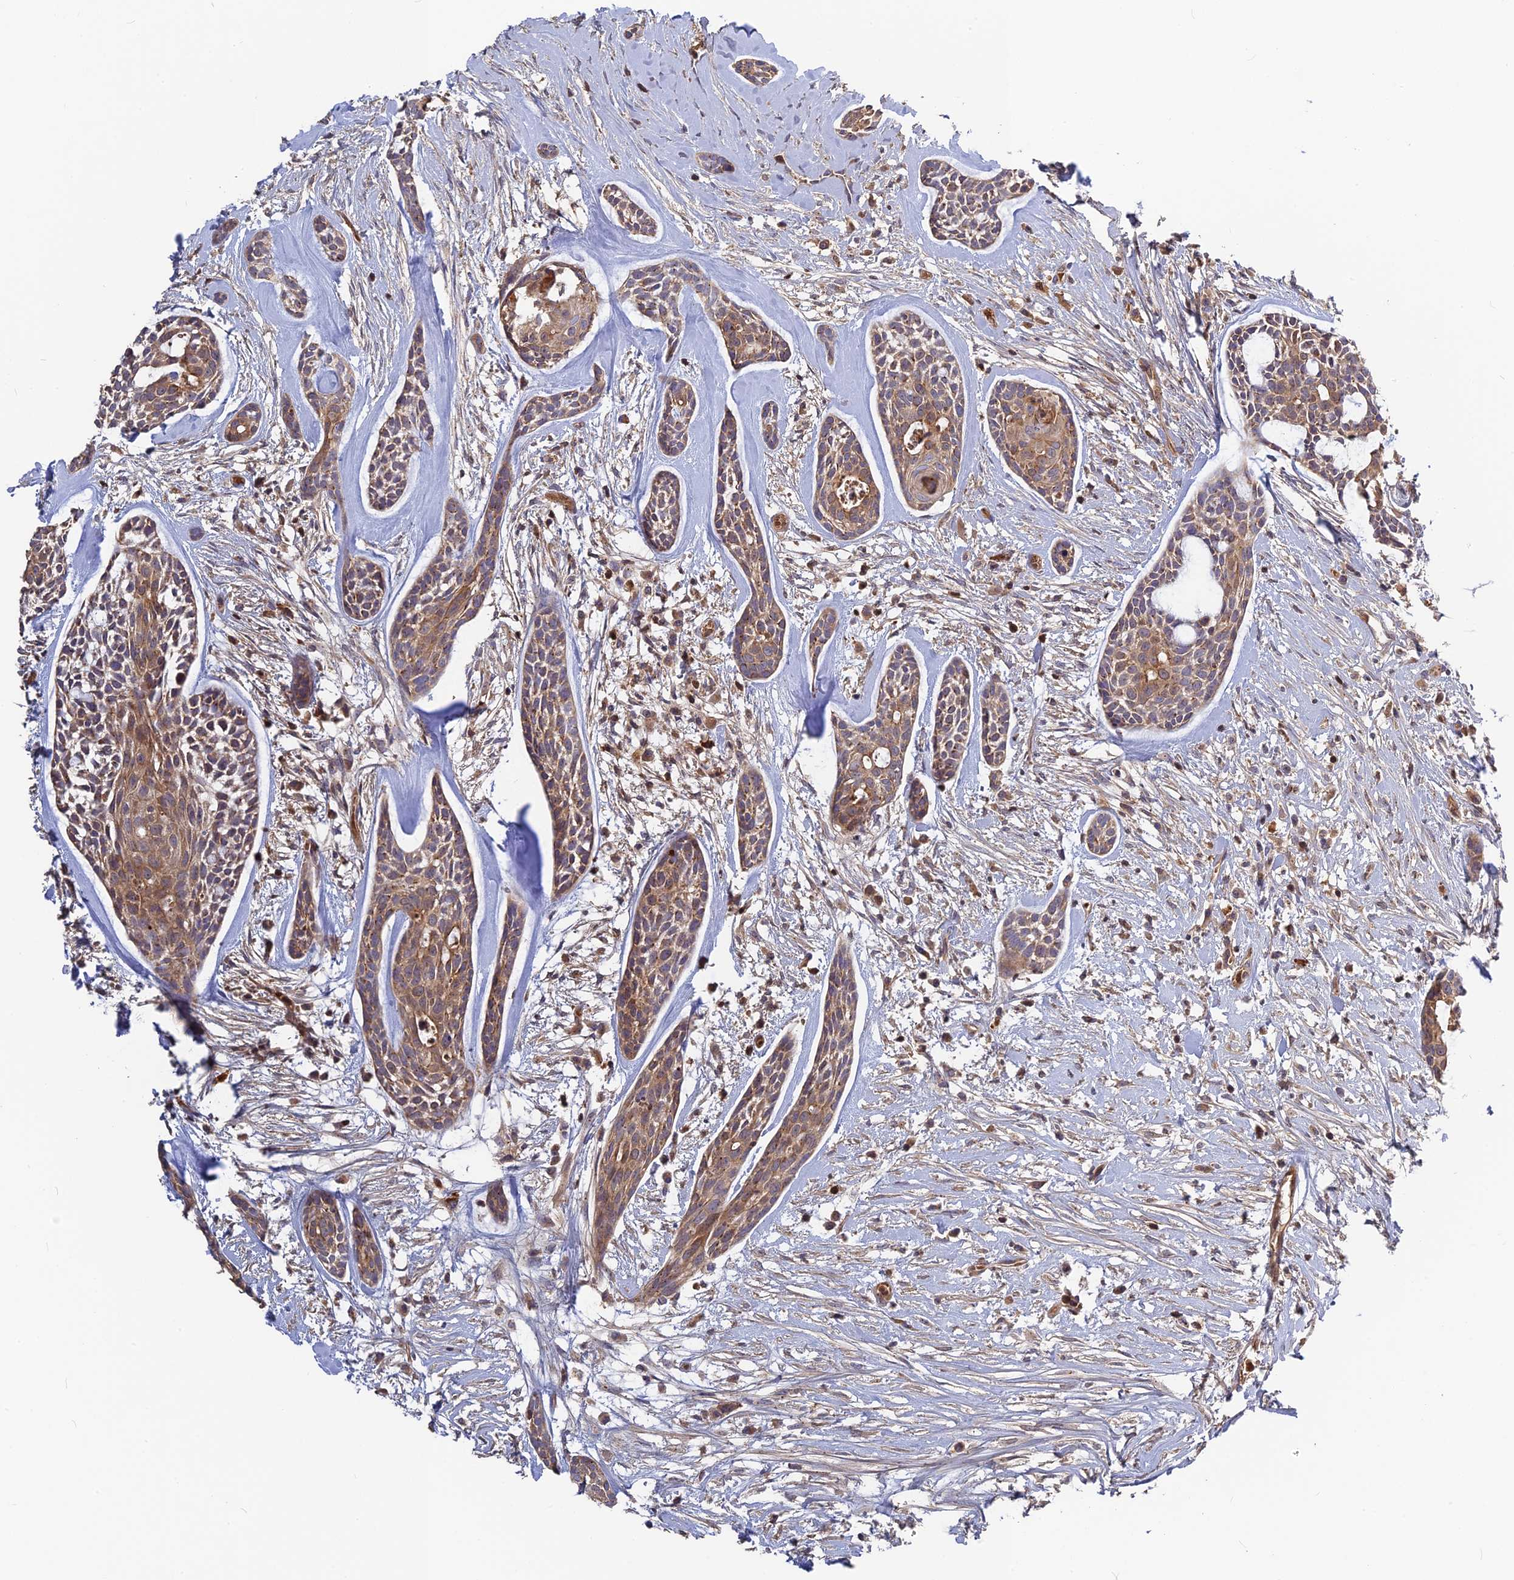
{"staining": {"intensity": "moderate", "quantity": ">75%", "location": "cytoplasmic/membranous"}, "tissue": "head and neck cancer", "cell_type": "Tumor cells", "image_type": "cancer", "snomed": [{"axis": "morphology", "description": "Adenocarcinoma, NOS"}, {"axis": "topography", "description": "Subcutis"}, {"axis": "topography", "description": "Head-Neck"}], "caption": "Adenocarcinoma (head and neck) was stained to show a protein in brown. There is medium levels of moderate cytoplasmic/membranous staining in about >75% of tumor cells. (brown staining indicates protein expression, while blue staining denotes nuclei).", "gene": "RPIA", "patient": {"sex": "female", "age": 73}}